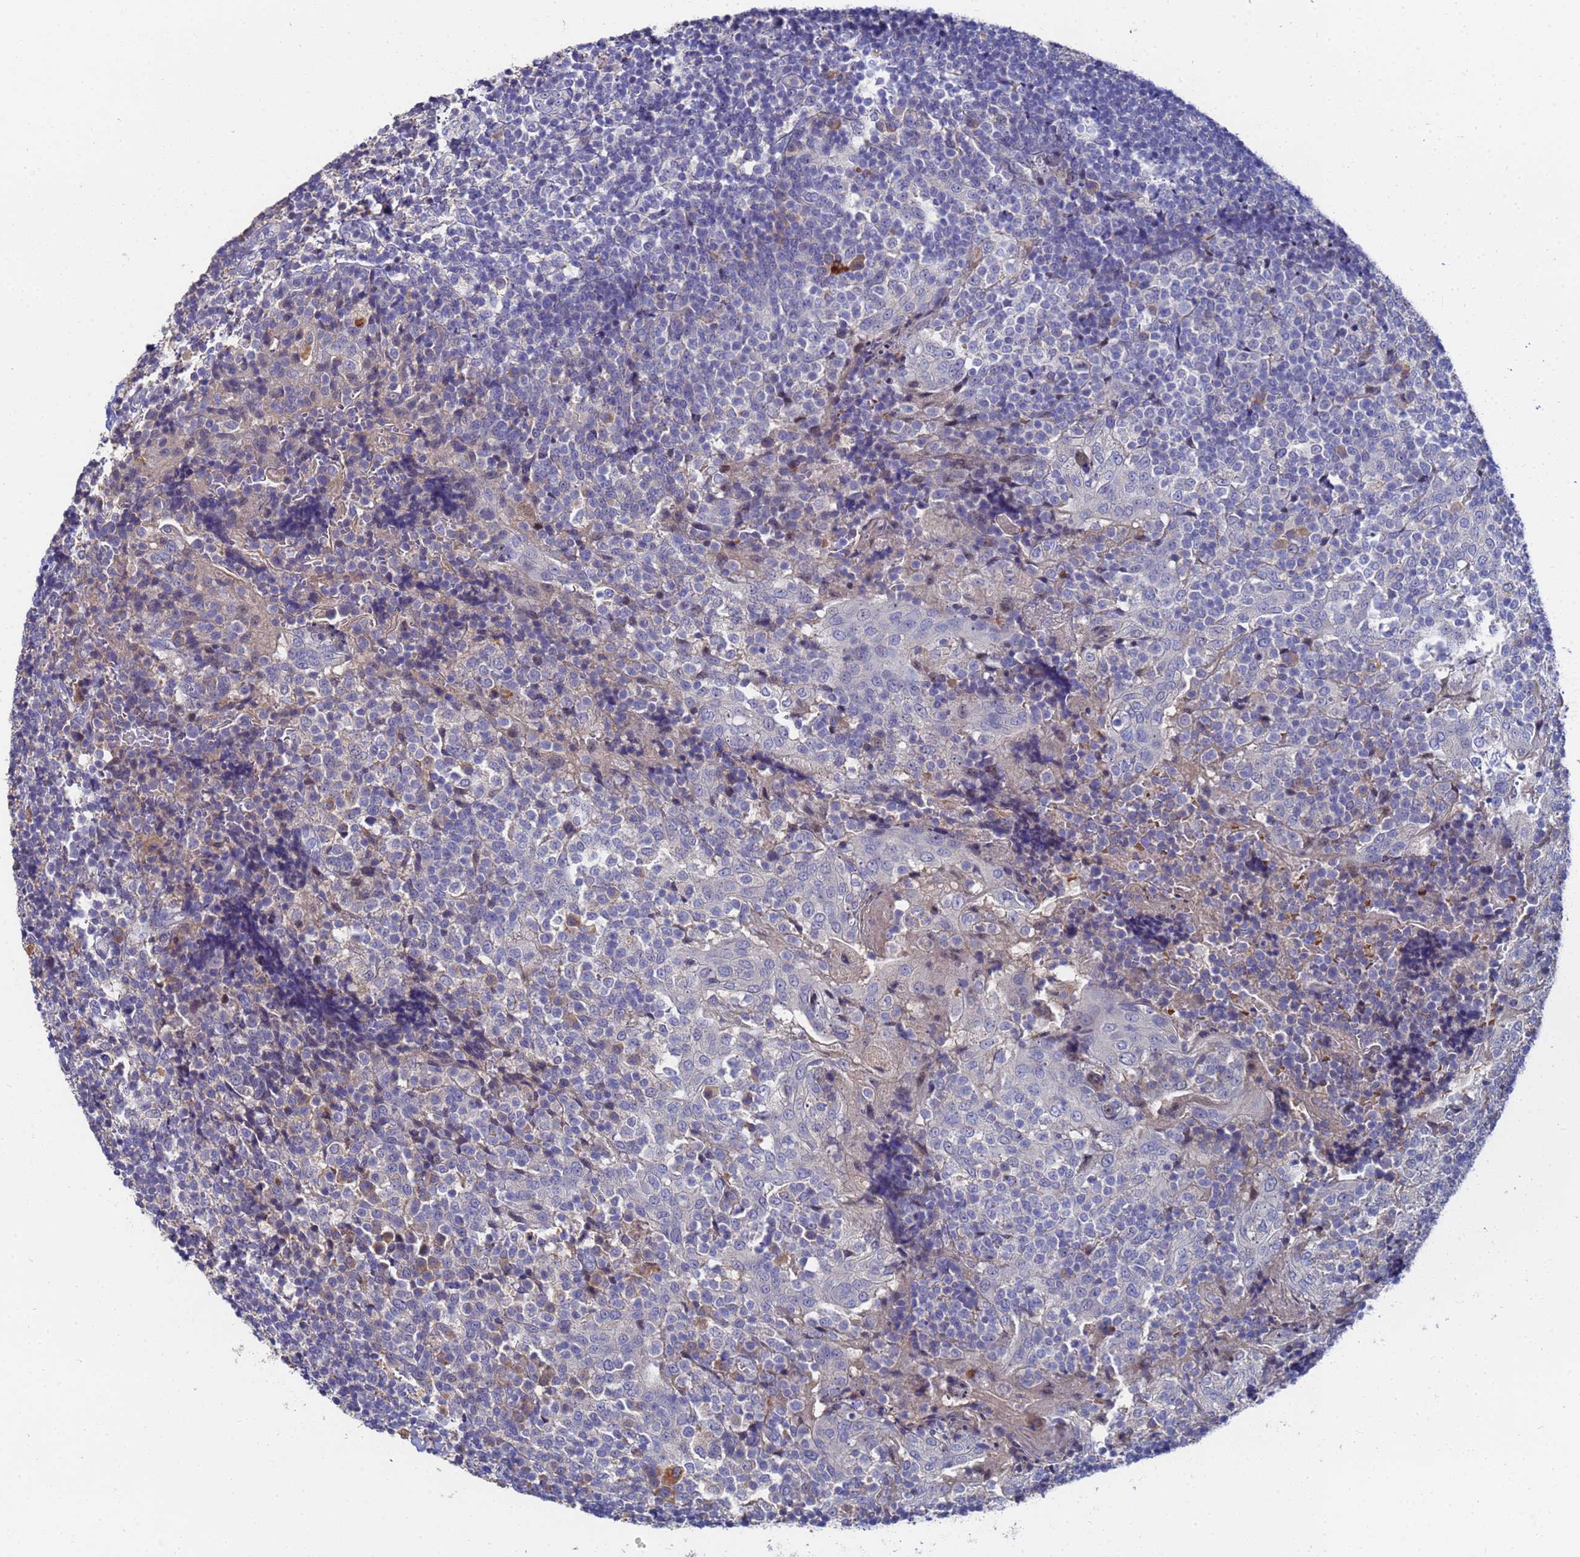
{"staining": {"intensity": "negative", "quantity": "none", "location": "none"}, "tissue": "tonsil", "cell_type": "Germinal center cells", "image_type": "normal", "snomed": [{"axis": "morphology", "description": "Normal tissue, NOS"}, {"axis": "topography", "description": "Tonsil"}], "caption": "A high-resolution micrograph shows immunohistochemistry (IHC) staining of unremarkable tonsil, which reveals no significant positivity in germinal center cells.", "gene": "TCP10L", "patient": {"sex": "female", "age": 19}}